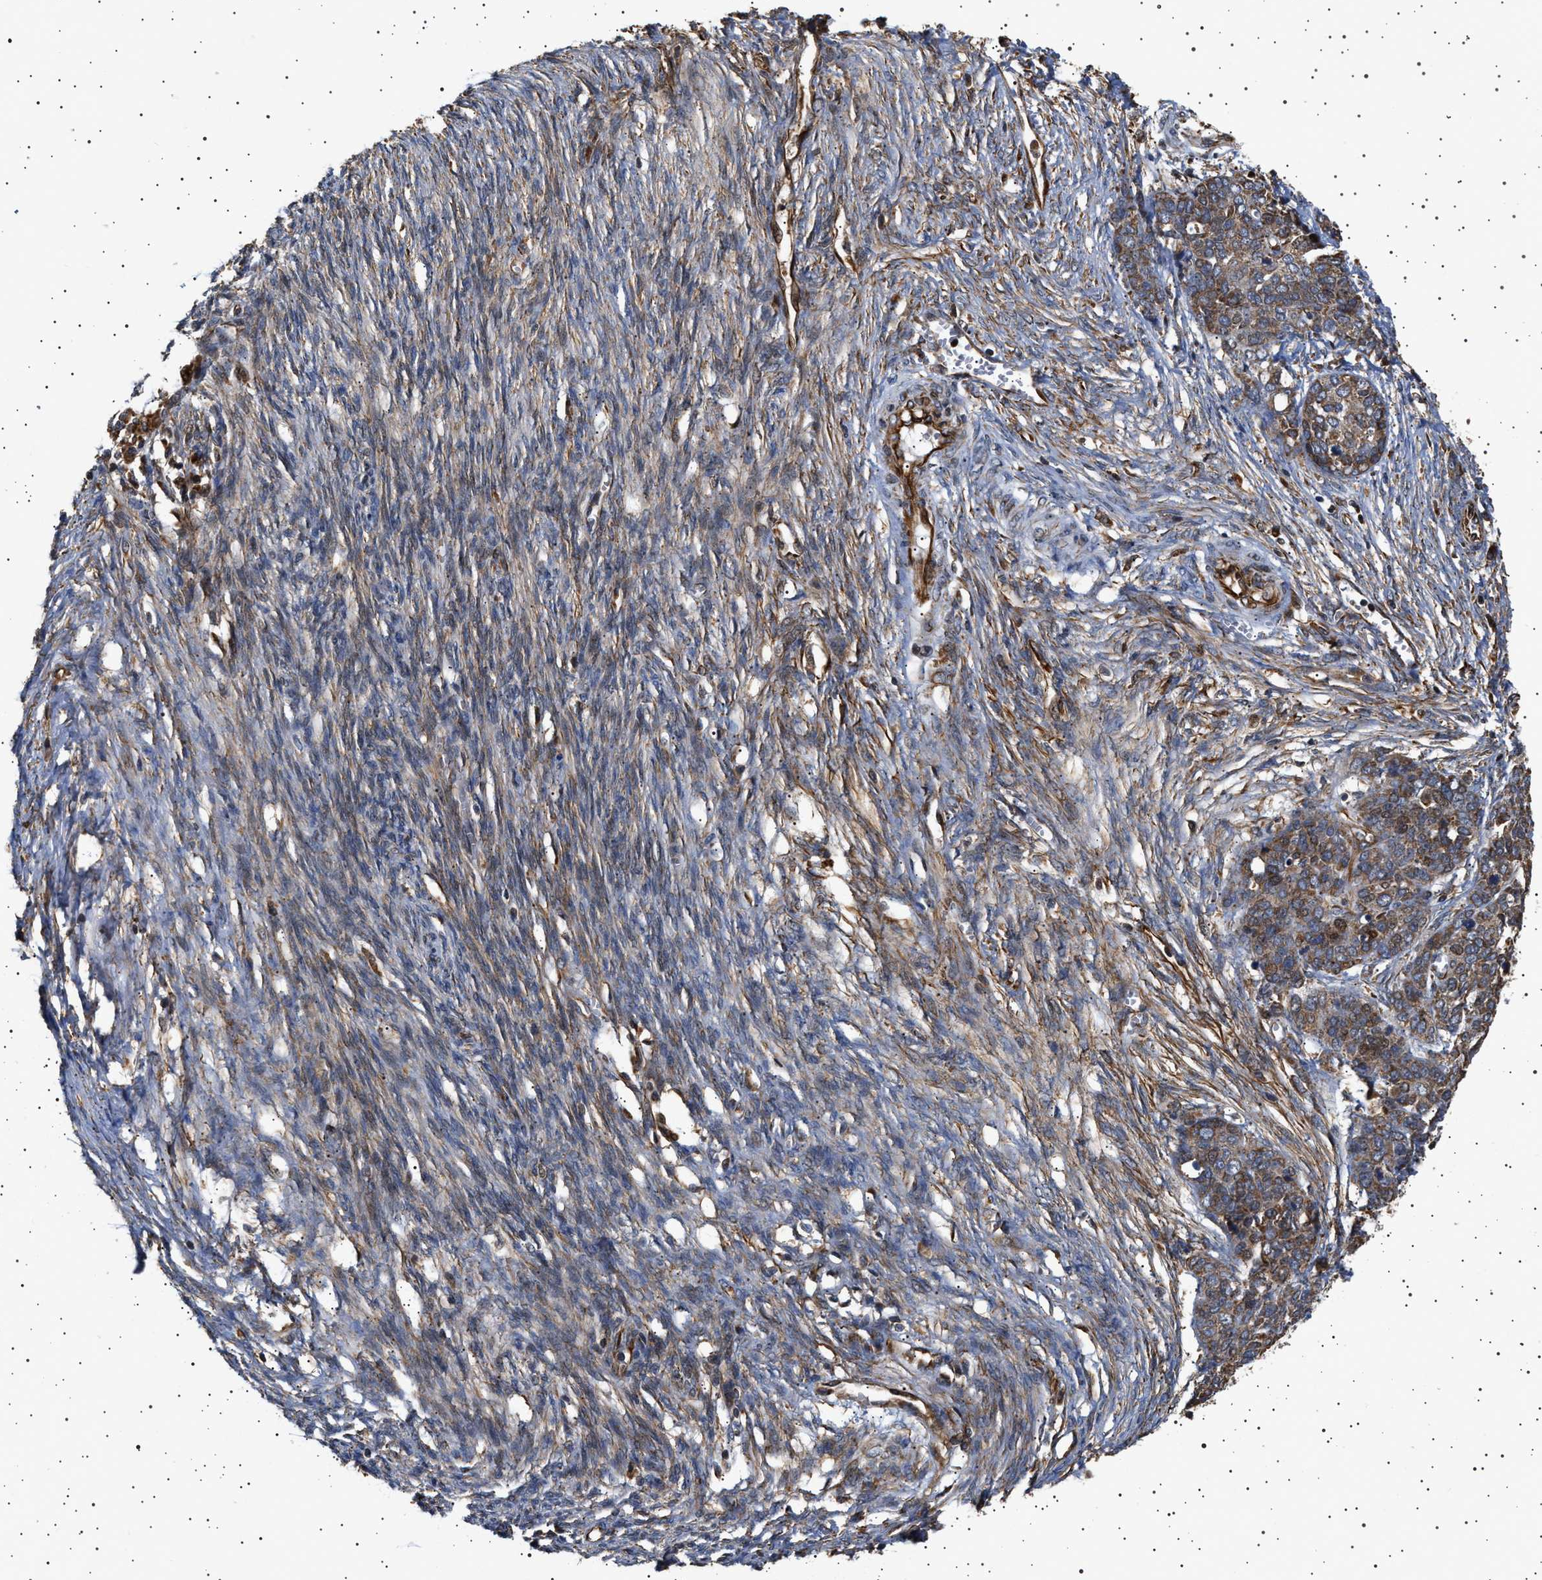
{"staining": {"intensity": "moderate", "quantity": ">75%", "location": "cytoplasmic/membranous"}, "tissue": "ovarian cancer", "cell_type": "Tumor cells", "image_type": "cancer", "snomed": [{"axis": "morphology", "description": "Cystadenocarcinoma, serous, NOS"}, {"axis": "topography", "description": "Ovary"}], "caption": "Moderate cytoplasmic/membranous positivity is present in about >75% of tumor cells in ovarian cancer (serous cystadenocarcinoma).", "gene": "TRUB2", "patient": {"sex": "female", "age": 44}}